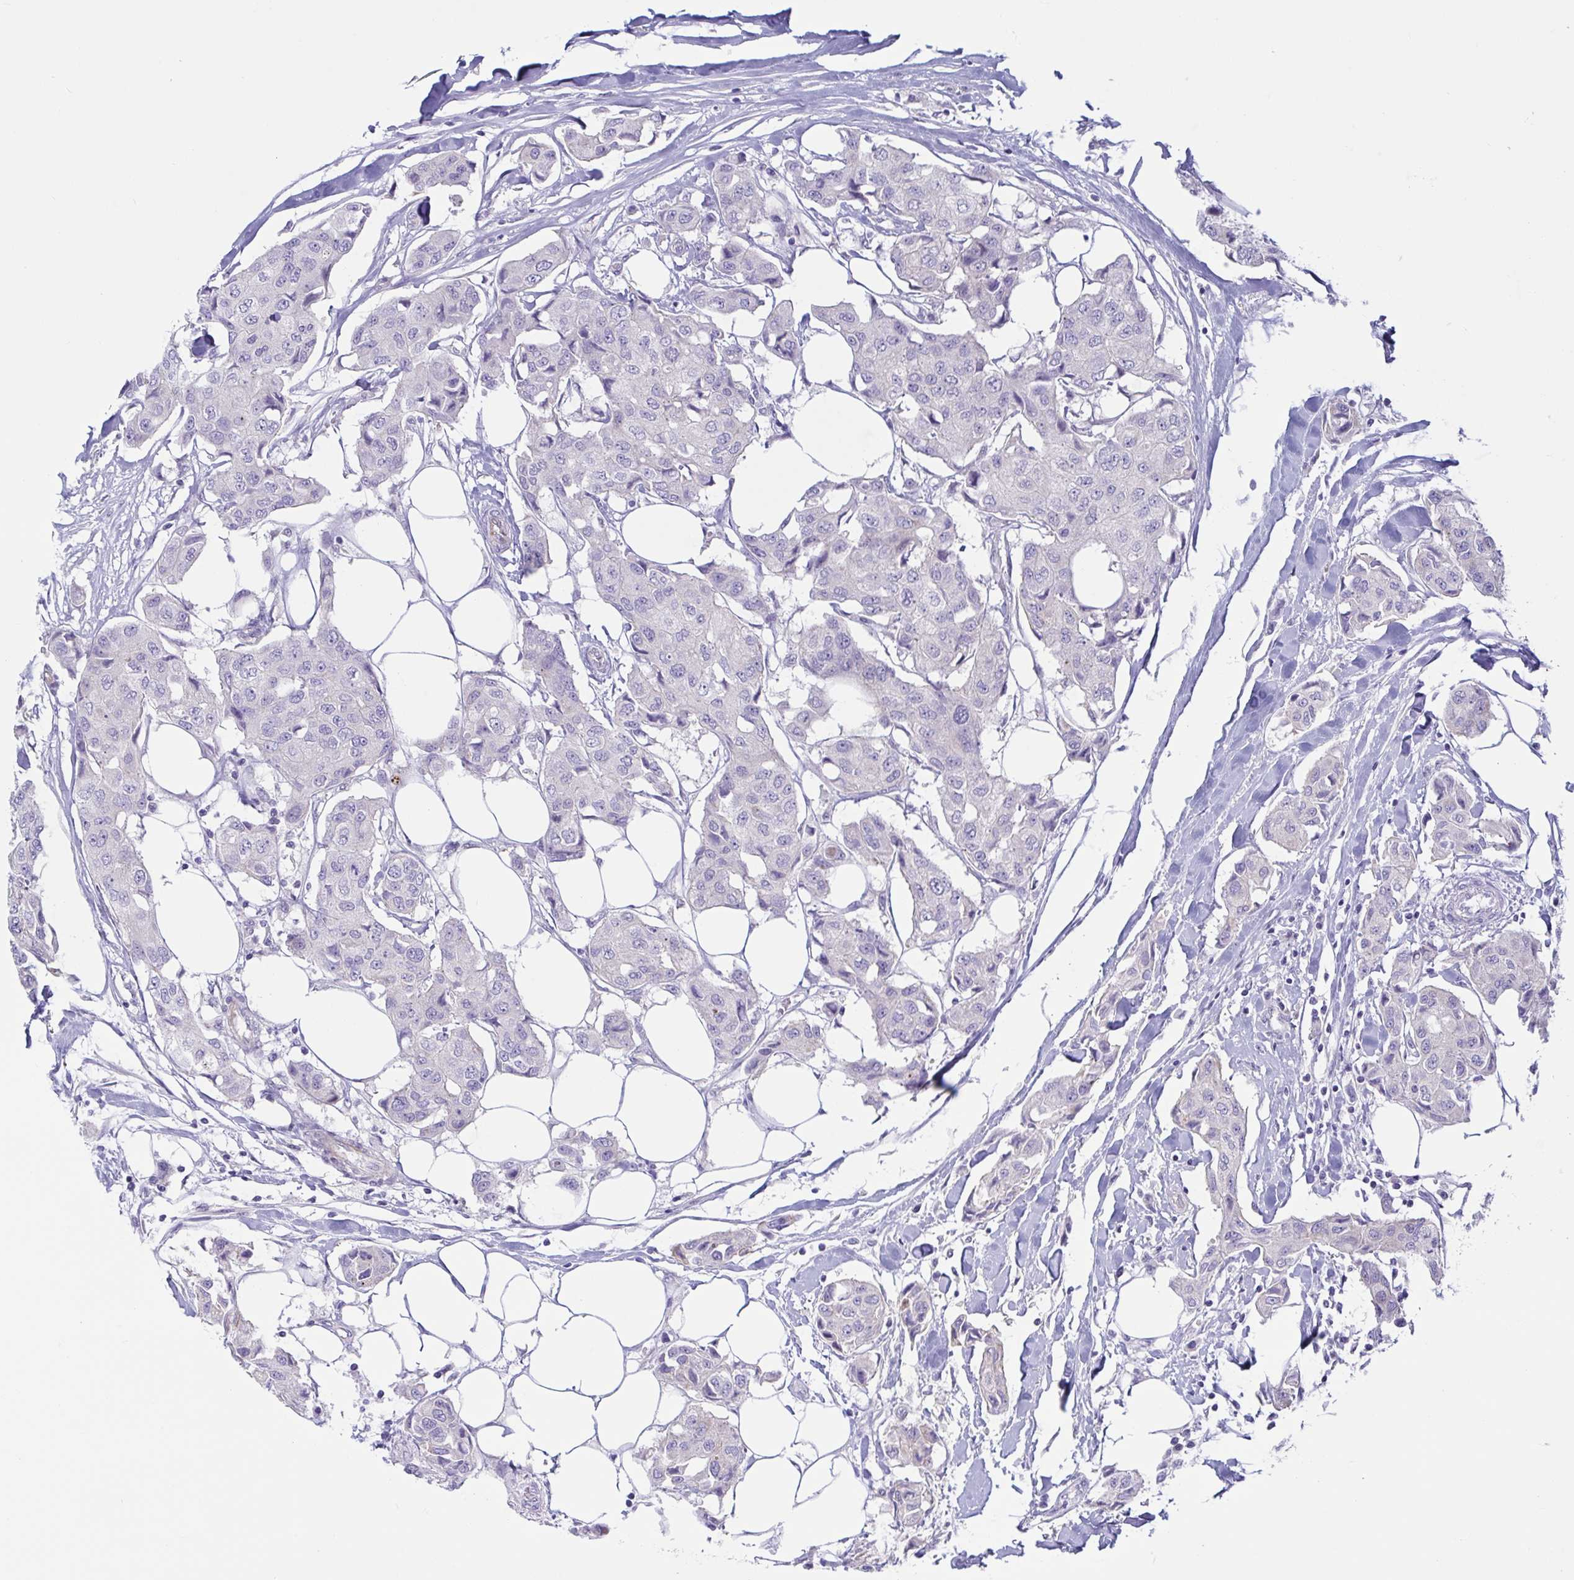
{"staining": {"intensity": "negative", "quantity": "none", "location": "none"}, "tissue": "breast cancer", "cell_type": "Tumor cells", "image_type": "cancer", "snomed": [{"axis": "morphology", "description": "Duct carcinoma"}, {"axis": "topography", "description": "Breast"}, {"axis": "topography", "description": "Lymph node"}], "caption": "An IHC image of breast infiltrating ductal carcinoma is shown. There is no staining in tumor cells of breast infiltrating ductal carcinoma. (Brightfield microscopy of DAB (3,3'-diaminobenzidine) immunohistochemistry (IHC) at high magnification).", "gene": "TNNI2", "patient": {"sex": "female", "age": 80}}